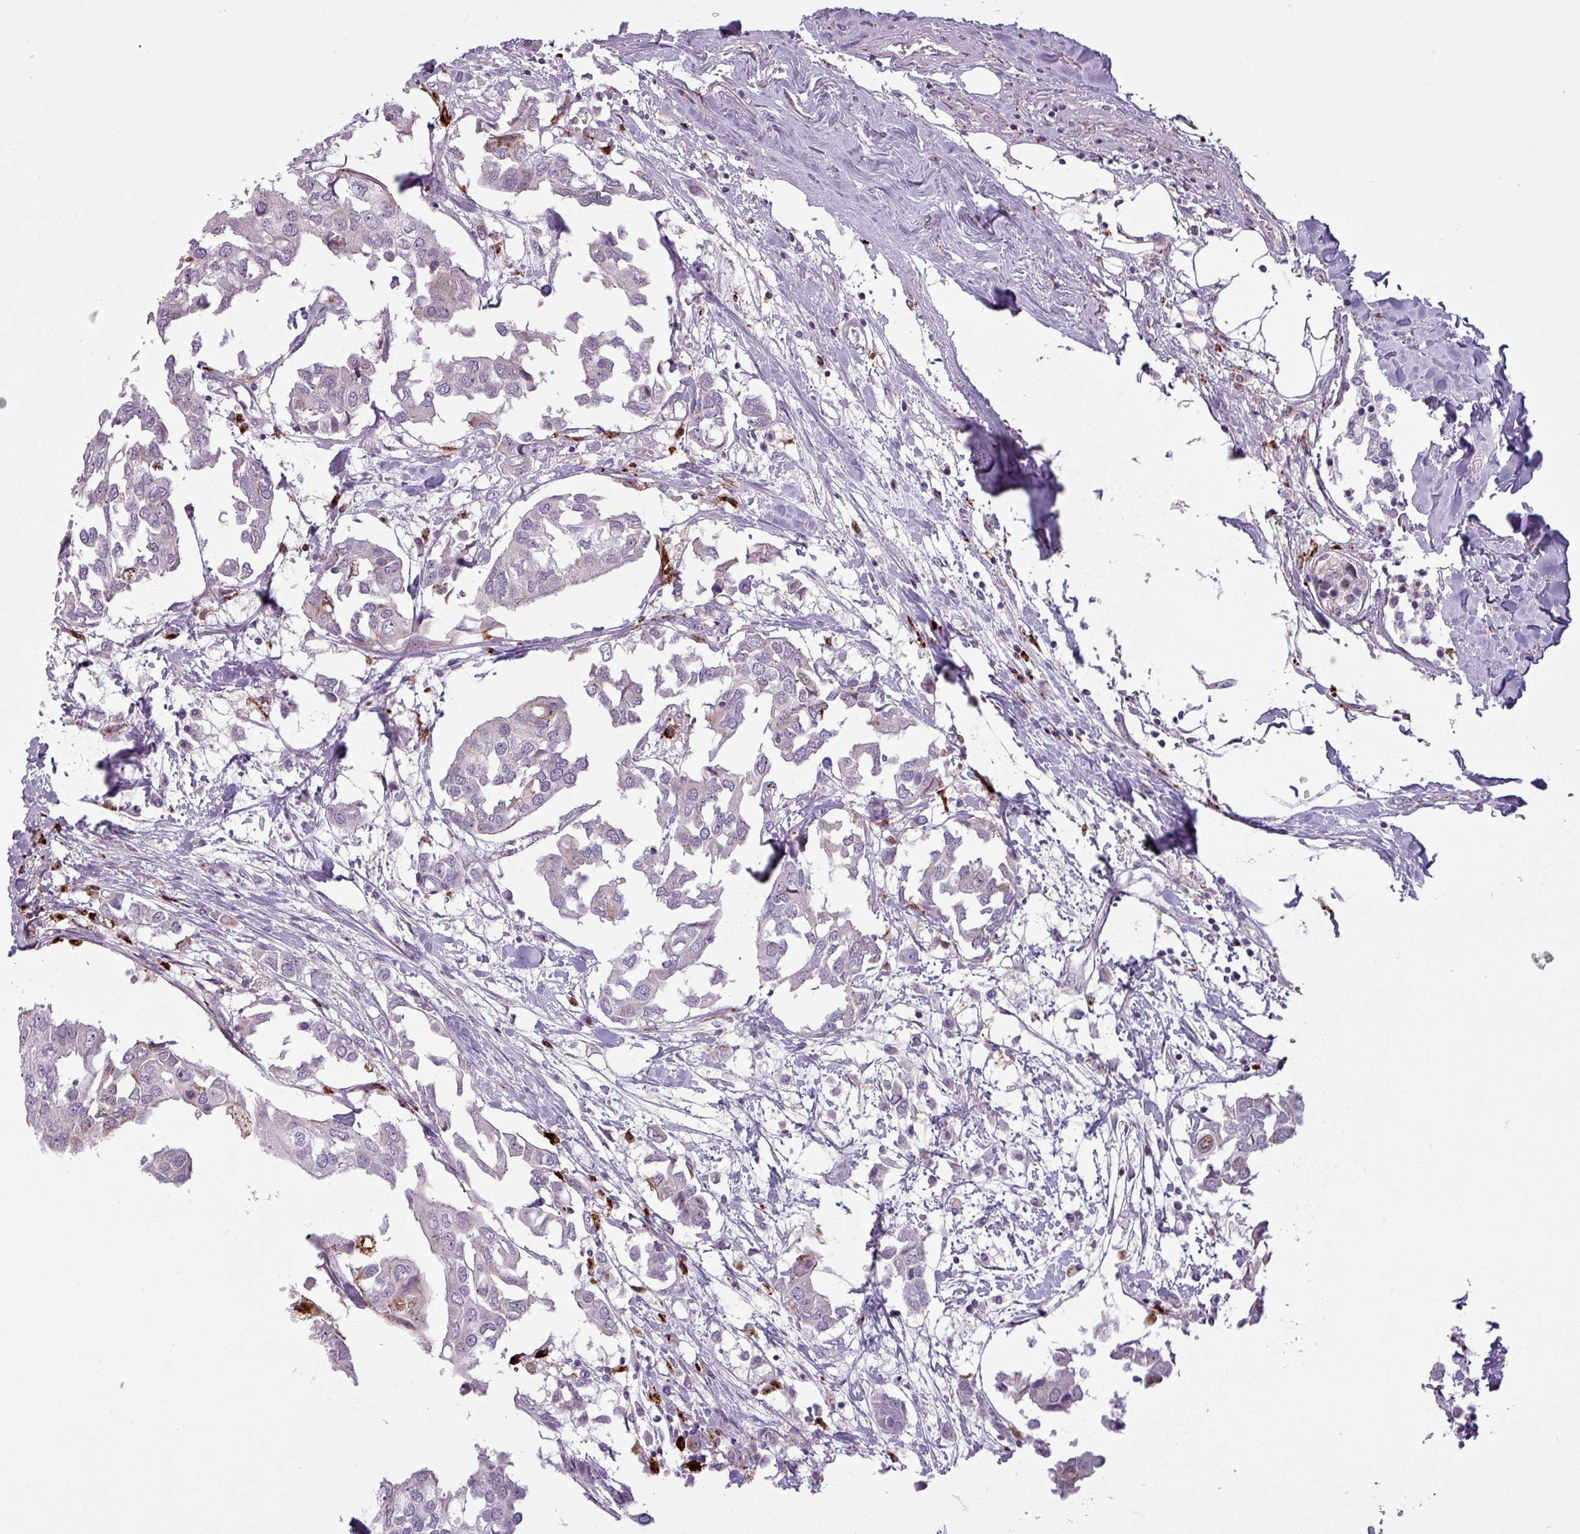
{"staining": {"intensity": "negative", "quantity": "none", "location": "none"}, "tissue": "breast cancer", "cell_type": "Tumor cells", "image_type": "cancer", "snomed": [{"axis": "morphology", "description": "Duct carcinoma"}, {"axis": "topography", "description": "Breast"}], "caption": "Protein analysis of breast cancer (invasive ductal carcinoma) exhibits no significant staining in tumor cells.", "gene": "MAP7D2", "patient": {"sex": "female", "age": 83}}